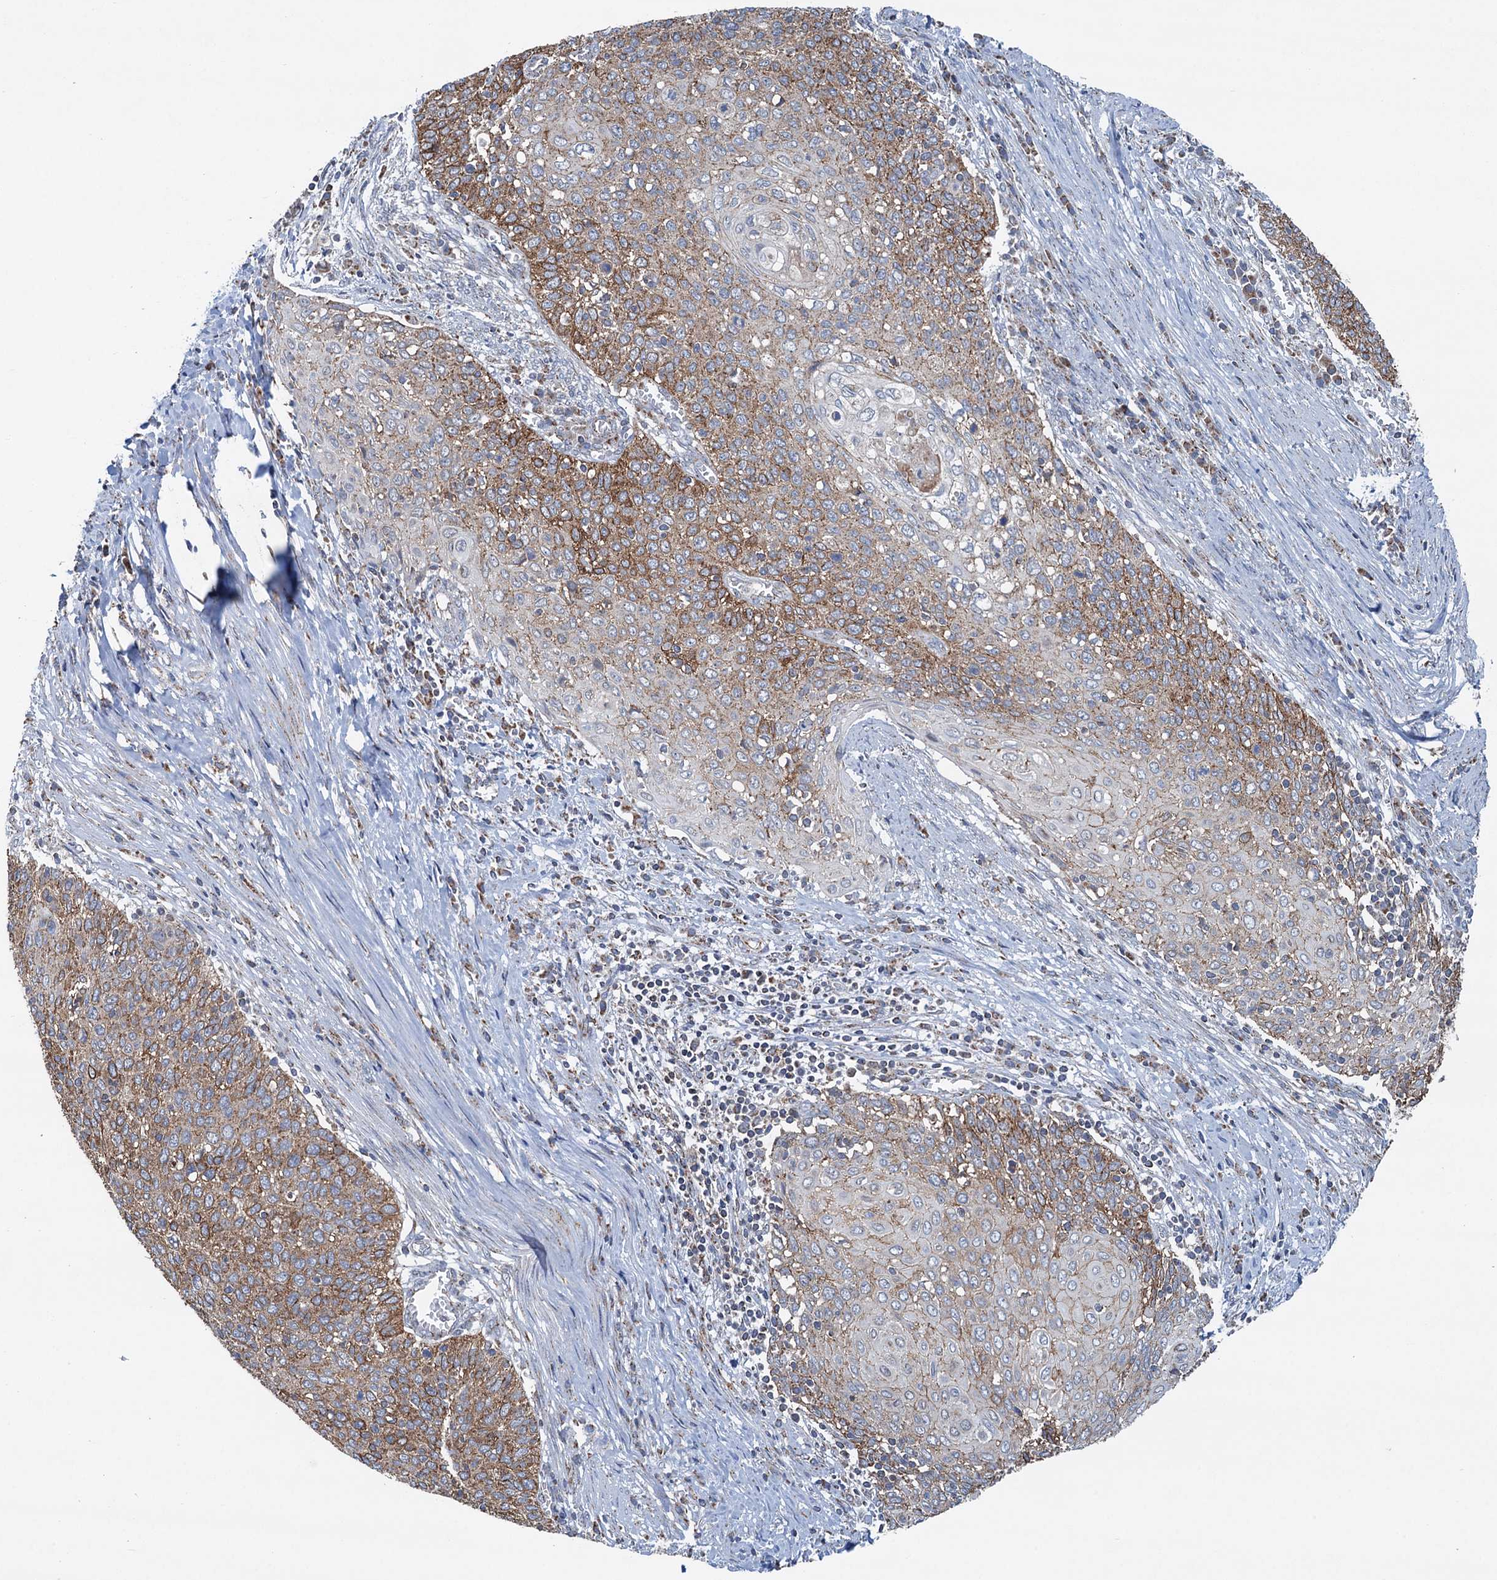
{"staining": {"intensity": "moderate", "quantity": ">75%", "location": "cytoplasmic/membranous"}, "tissue": "cervical cancer", "cell_type": "Tumor cells", "image_type": "cancer", "snomed": [{"axis": "morphology", "description": "Squamous cell carcinoma, NOS"}, {"axis": "topography", "description": "Cervix"}], "caption": "Protein staining demonstrates moderate cytoplasmic/membranous positivity in about >75% of tumor cells in squamous cell carcinoma (cervical).", "gene": "DGLUCY", "patient": {"sex": "female", "age": 39}}